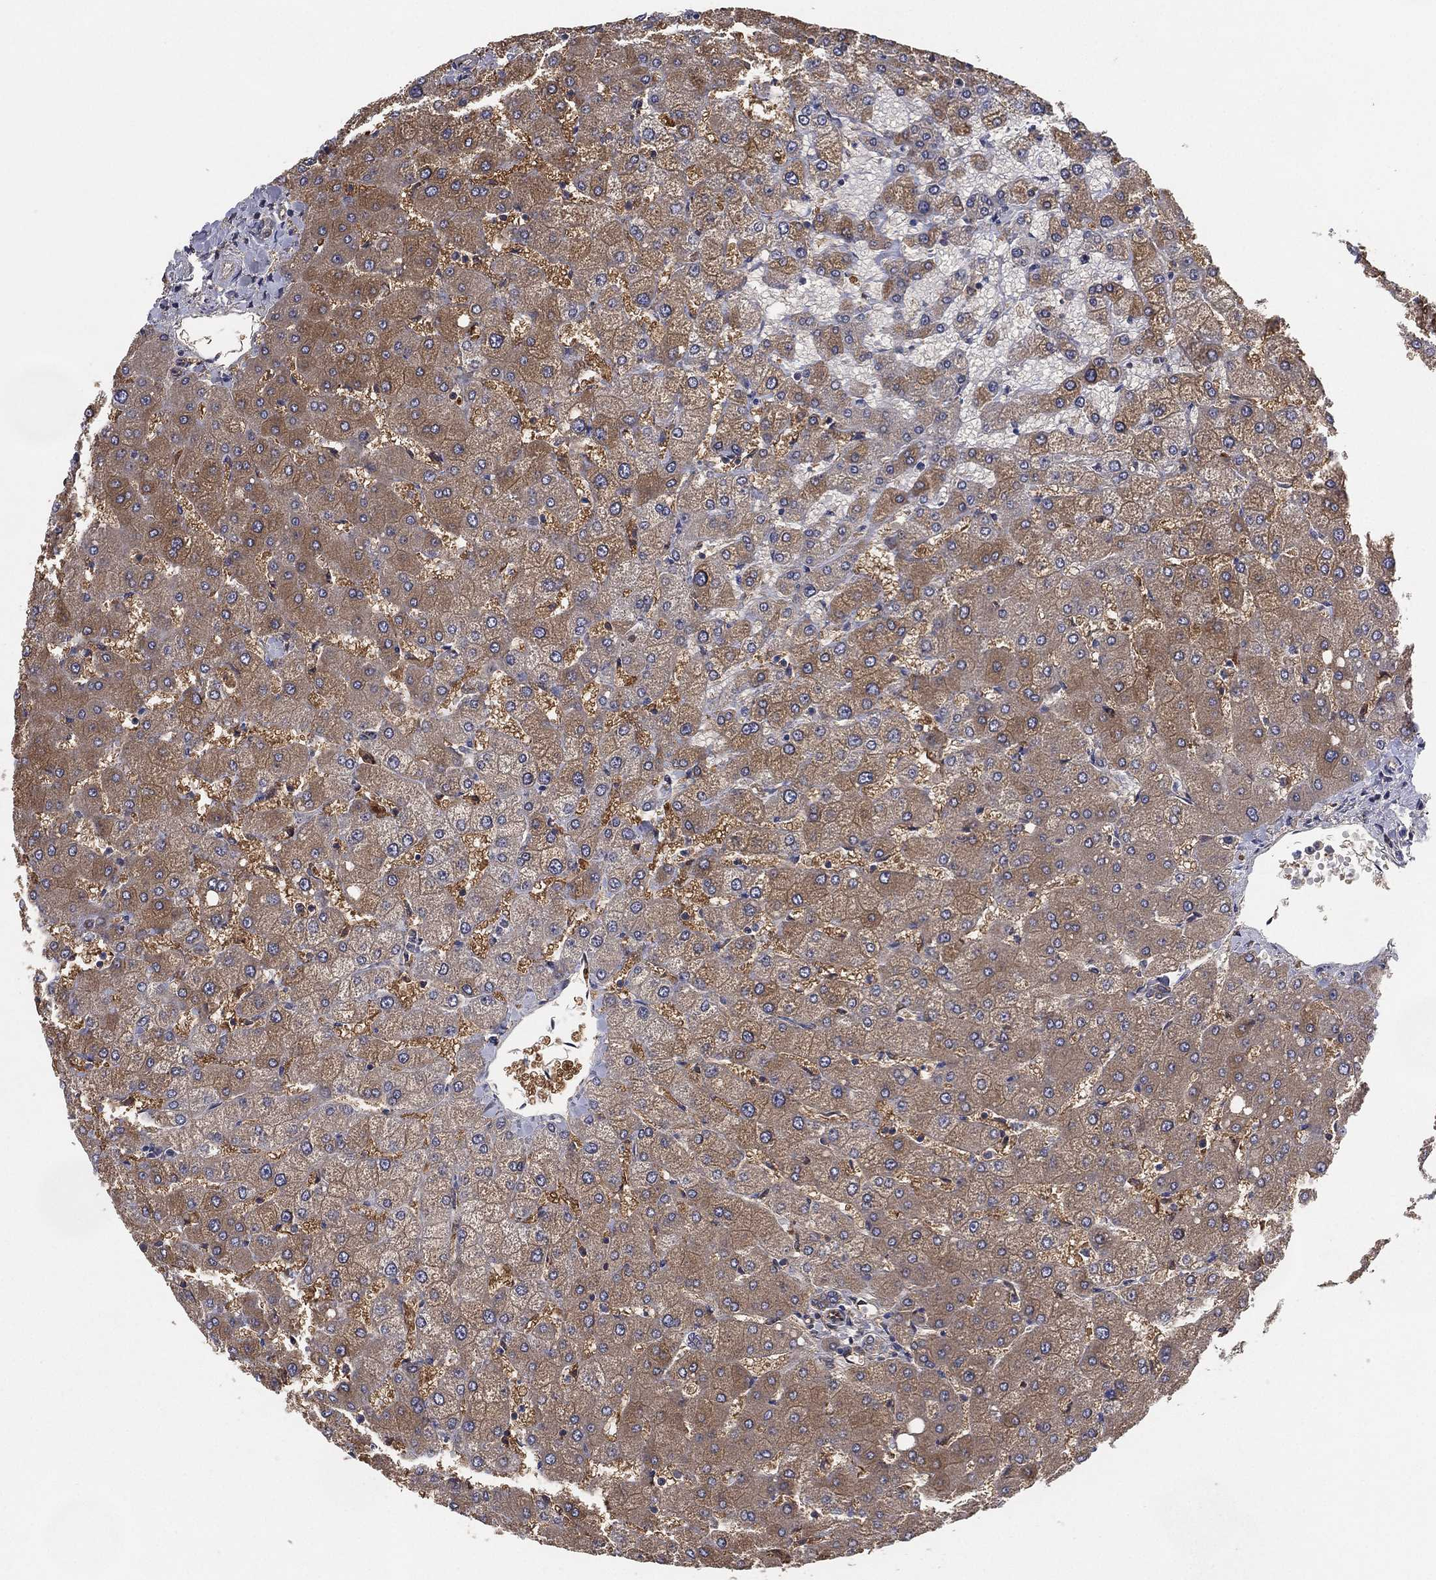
{"staining": {"intensity": "negative", "quantity": "none", "location": "none"}, "tissue": "liver", "cell_type": "Cholangiocytes", "image_type": "normal", "snomed": [{"axis": "morphology", "description": "Normal tissue, NOS"}, {"axis": "topography", "description": "Liver"}], "caption": "Protein analysis of benign liver shows no significant staining in cholangiocytes. (Immunohistochemistry, brightfield microscopy, high magnification).", "gene": "PSMG4", "patient": {"sex": "female", "age": 54}}